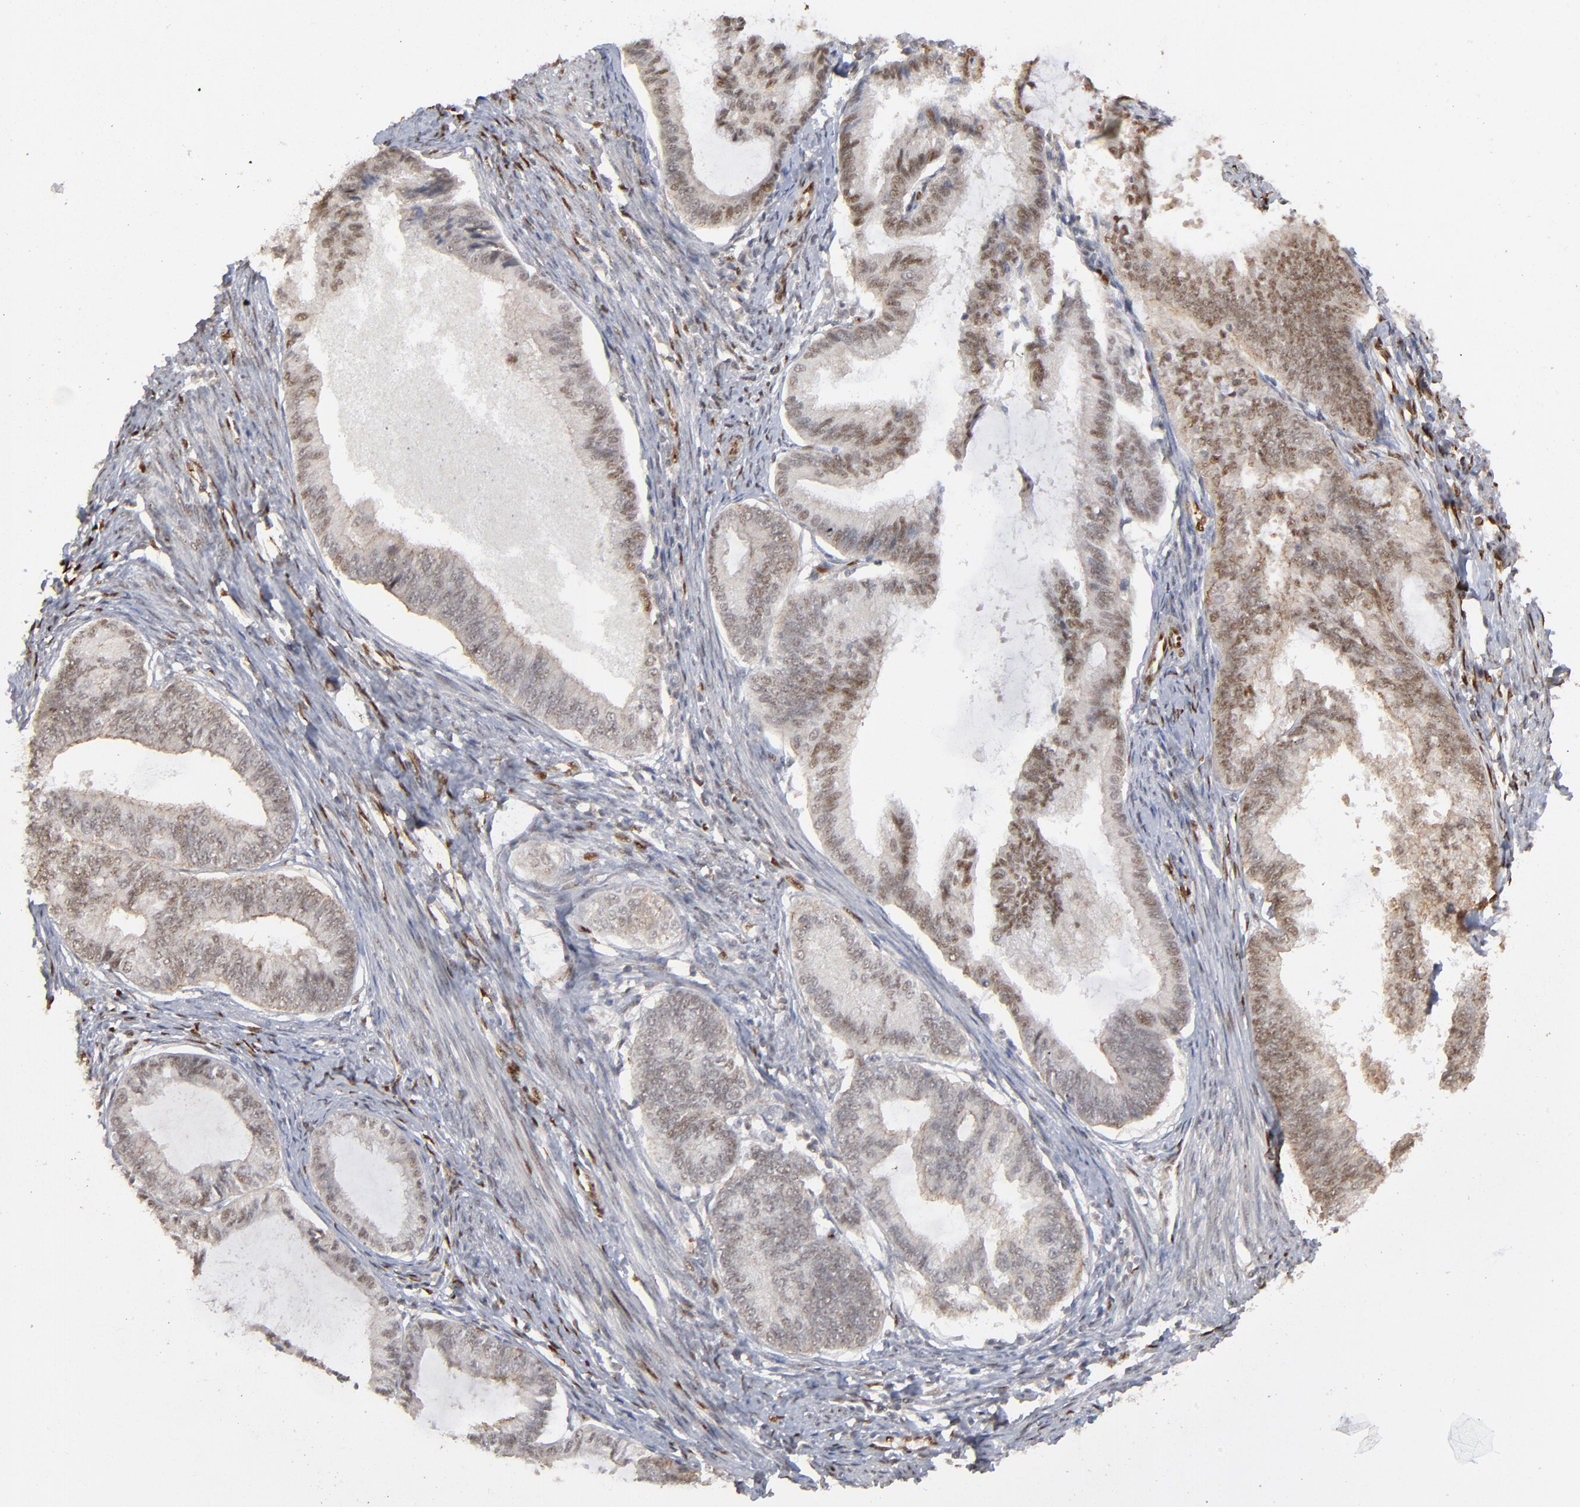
{"staining": {"intensity": "weak", "quantity": "25%-75%", "location": "nuclear"}, "tissue": "endometrial cancer", "cell_type": "Tumor cells", "image_type": "cancer", "snomed": [{"axis": "morphology", "description": "Adenocarcinoma, NOS"}, {"axis": "topography", "description": "Endometrium"}], "caption": "Protein staining of endometrial cancer tissue shows weak nuclear expression in approximately 25%-75% of tumor cells.", "gene": "NFIB", "patient": {"sex": "female", "age": 86}}